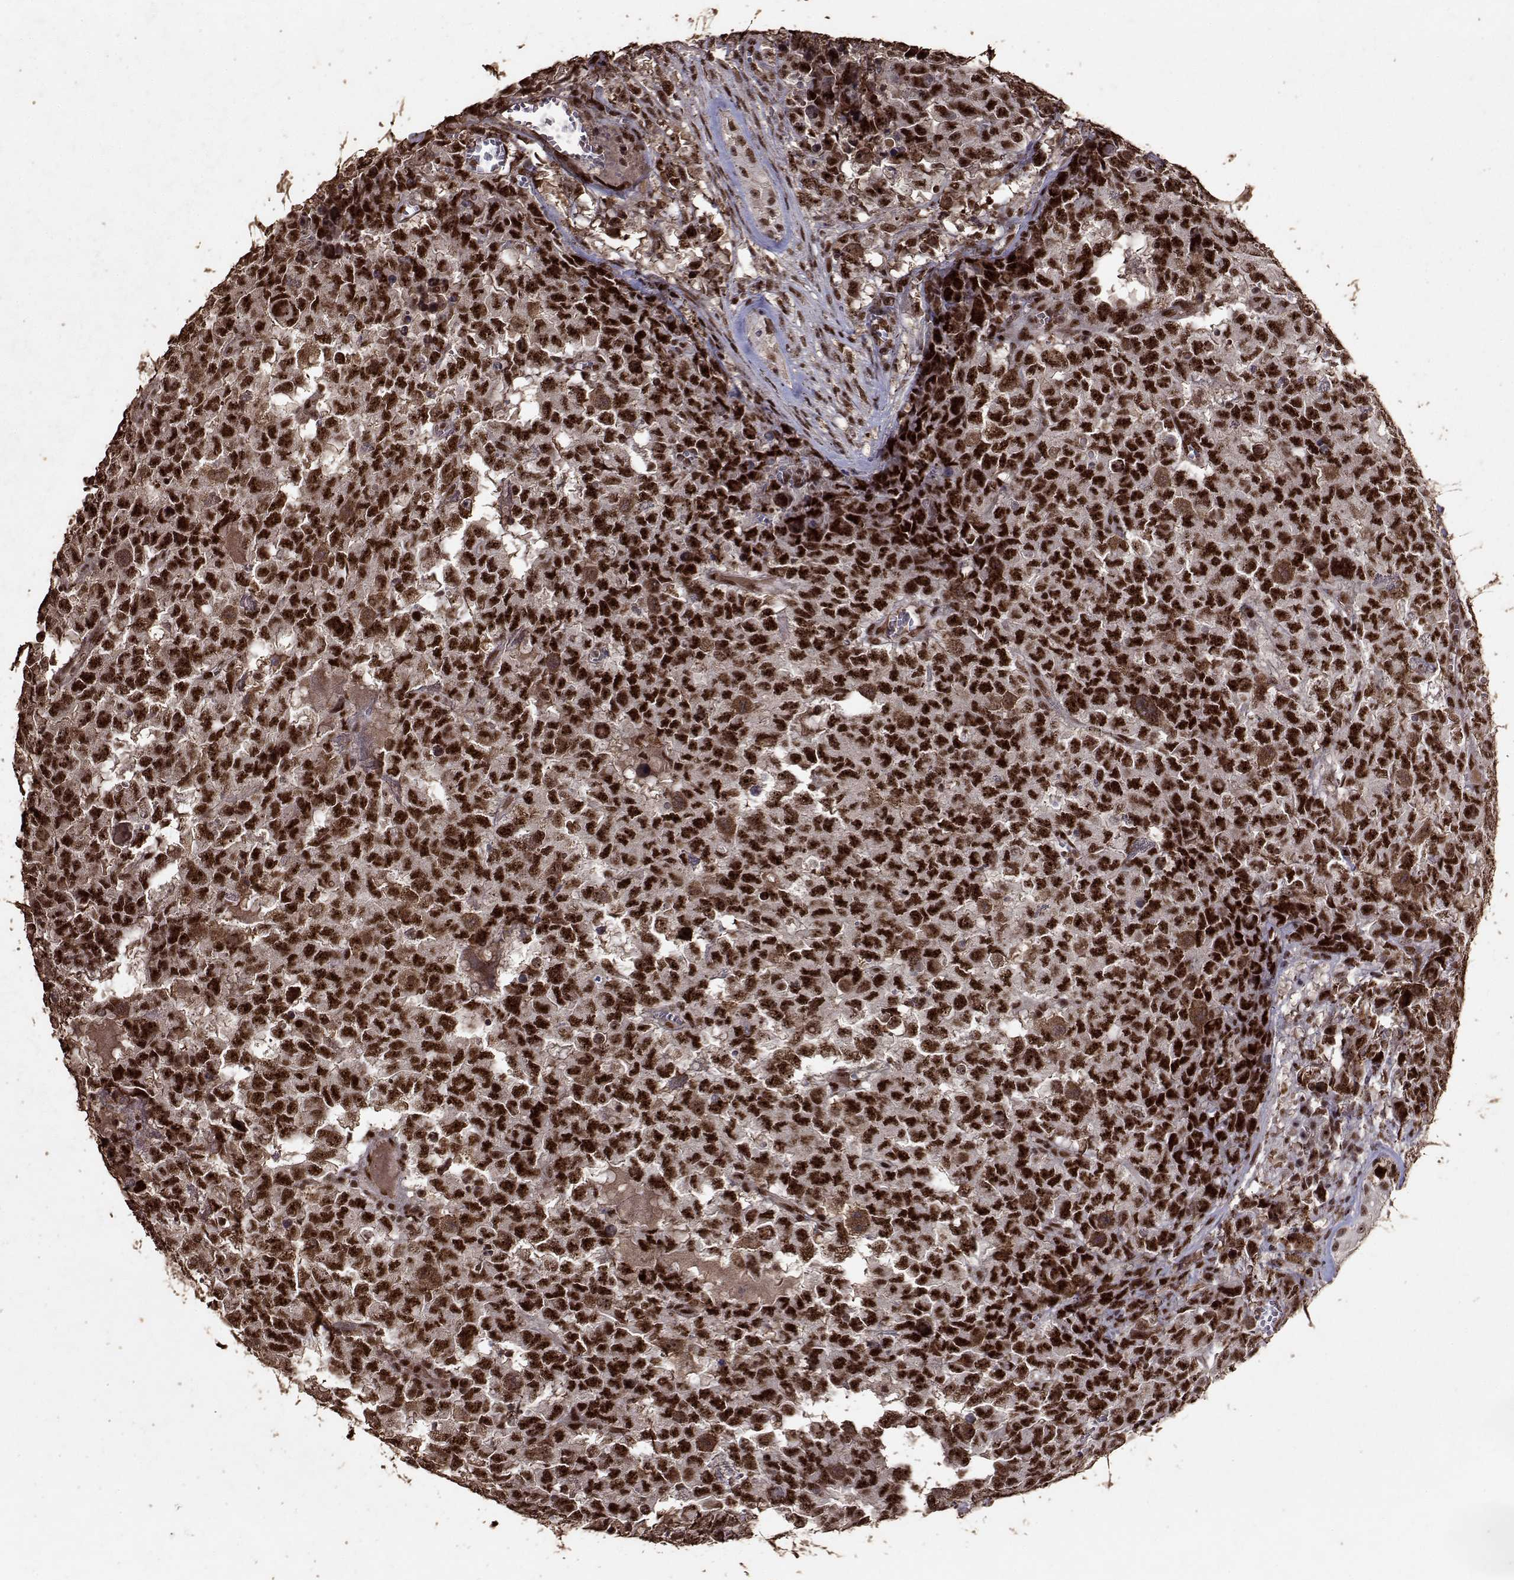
{"staining": {"intensity": "strong", "quantity": ">75%", "location": "nuclear"}, "tissue": "testis cancer", "cell_type": "Tumor cells", "image_type": "cancer", "snomed": [{"axis": "morphology", "description": "Carcinoma, Embryonal, NOS"}, {"axis": "topography", "description": "Testis"}], "caption": "Embryonal carcinoma (testis) tissue exhibits strong nuclear positivity in about >75% of tumor cells (Brightfield microscopy of DAB IHC at high magnification).", "gene": "TOE1", "patient": {"sex": "male", "age": 23}}